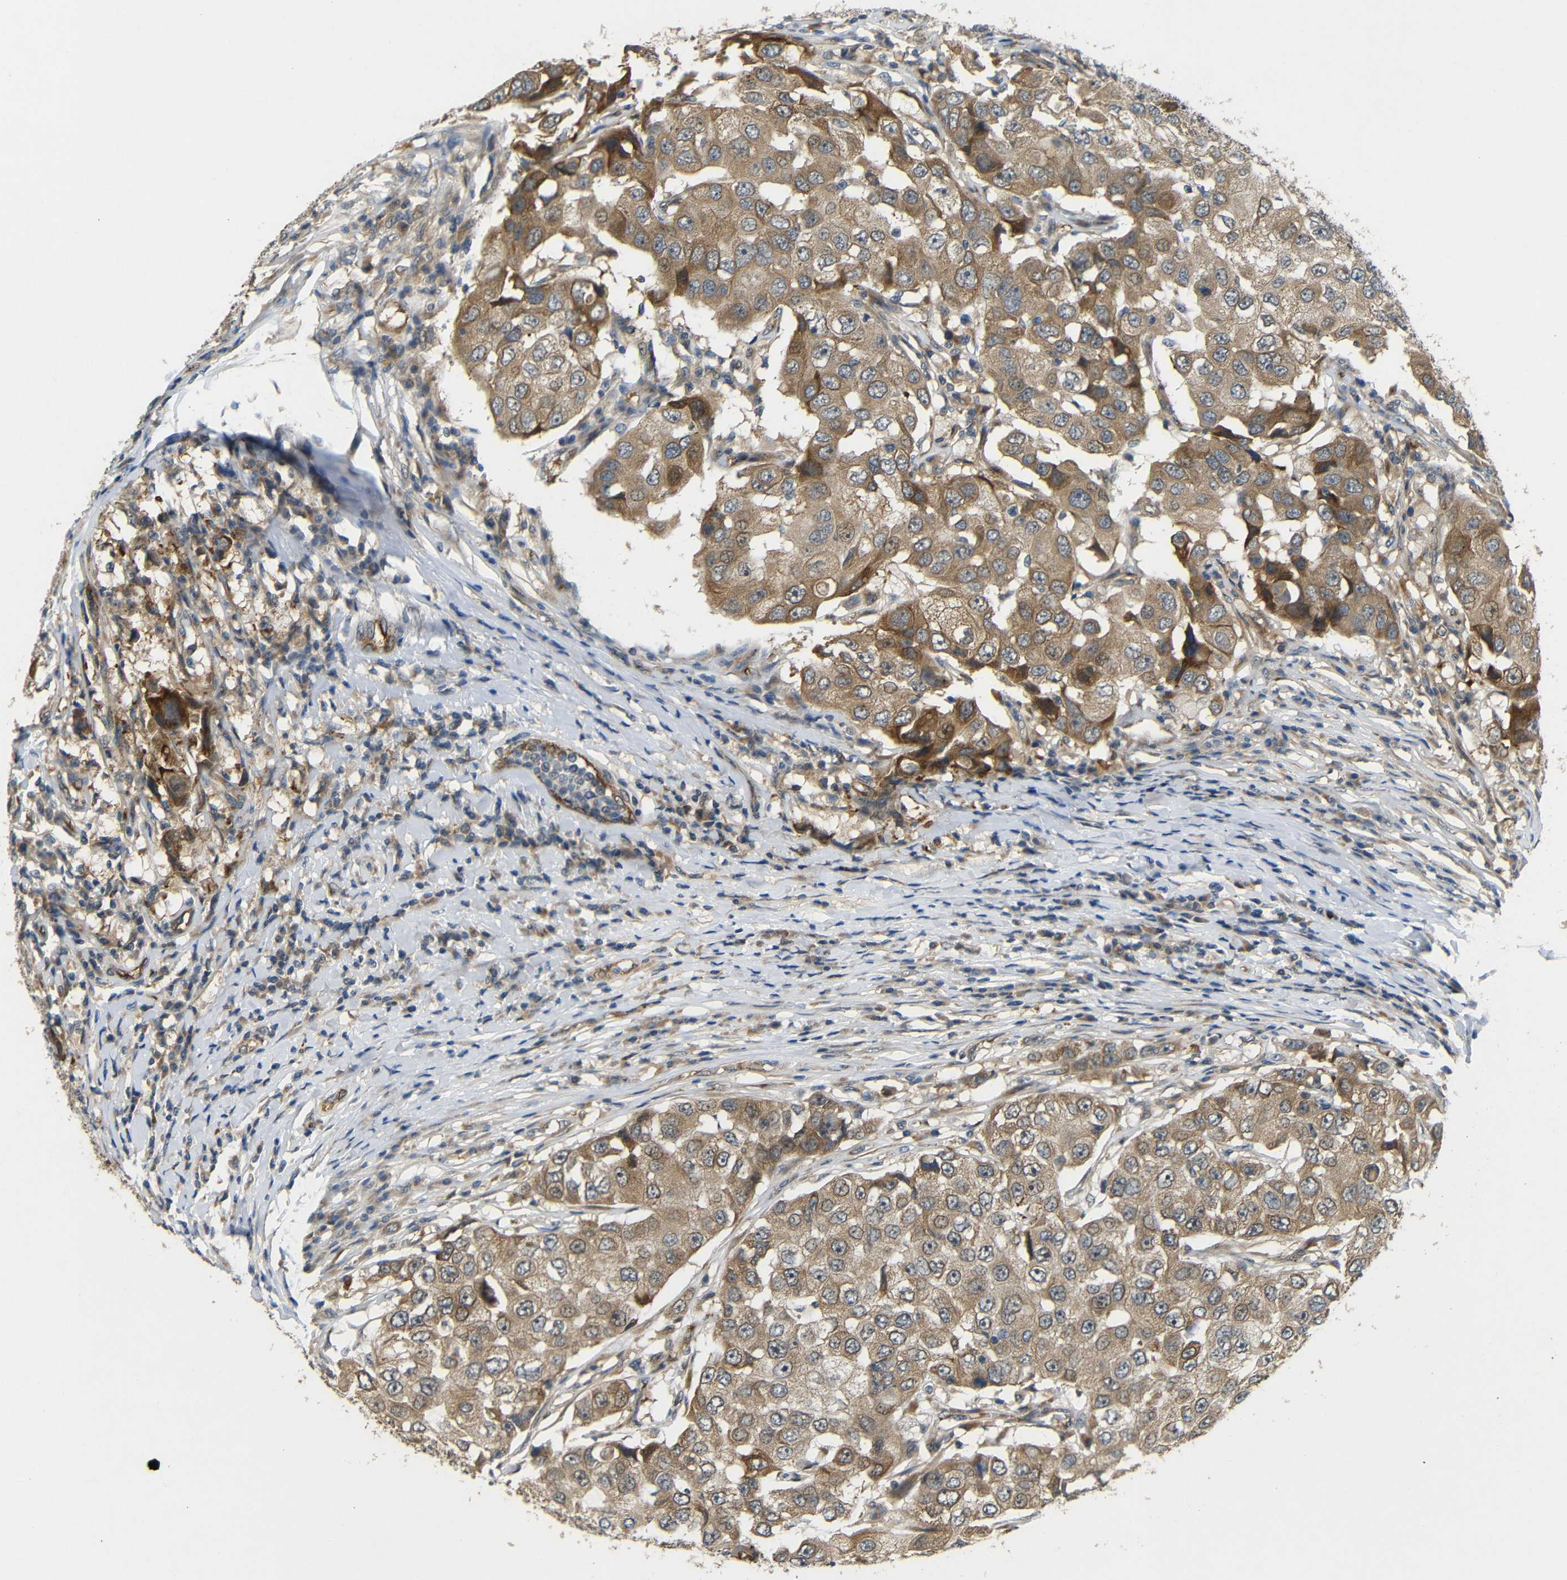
{"staining": {"intensity": "moderate", "quantity": ">75%", "location": "cytoplasmic/membranous"}, "tissue": "breast cancer", "cell_type": "Tumor cells", "image_type": "cancer", "snomed": [{"axis": "morphology", "description": "Duct carcinoma"}, {"axis": "topography", "description": "Breast"}], "caption": "About >75% of tumor cells in intraductal carcinoma (breast) display moderate cytoplasmic/membranous protein staining as visualized by brown immunohistochemical staining.", "gene": "ATP7A", "patient": {"sex": "female", "age": 27}}